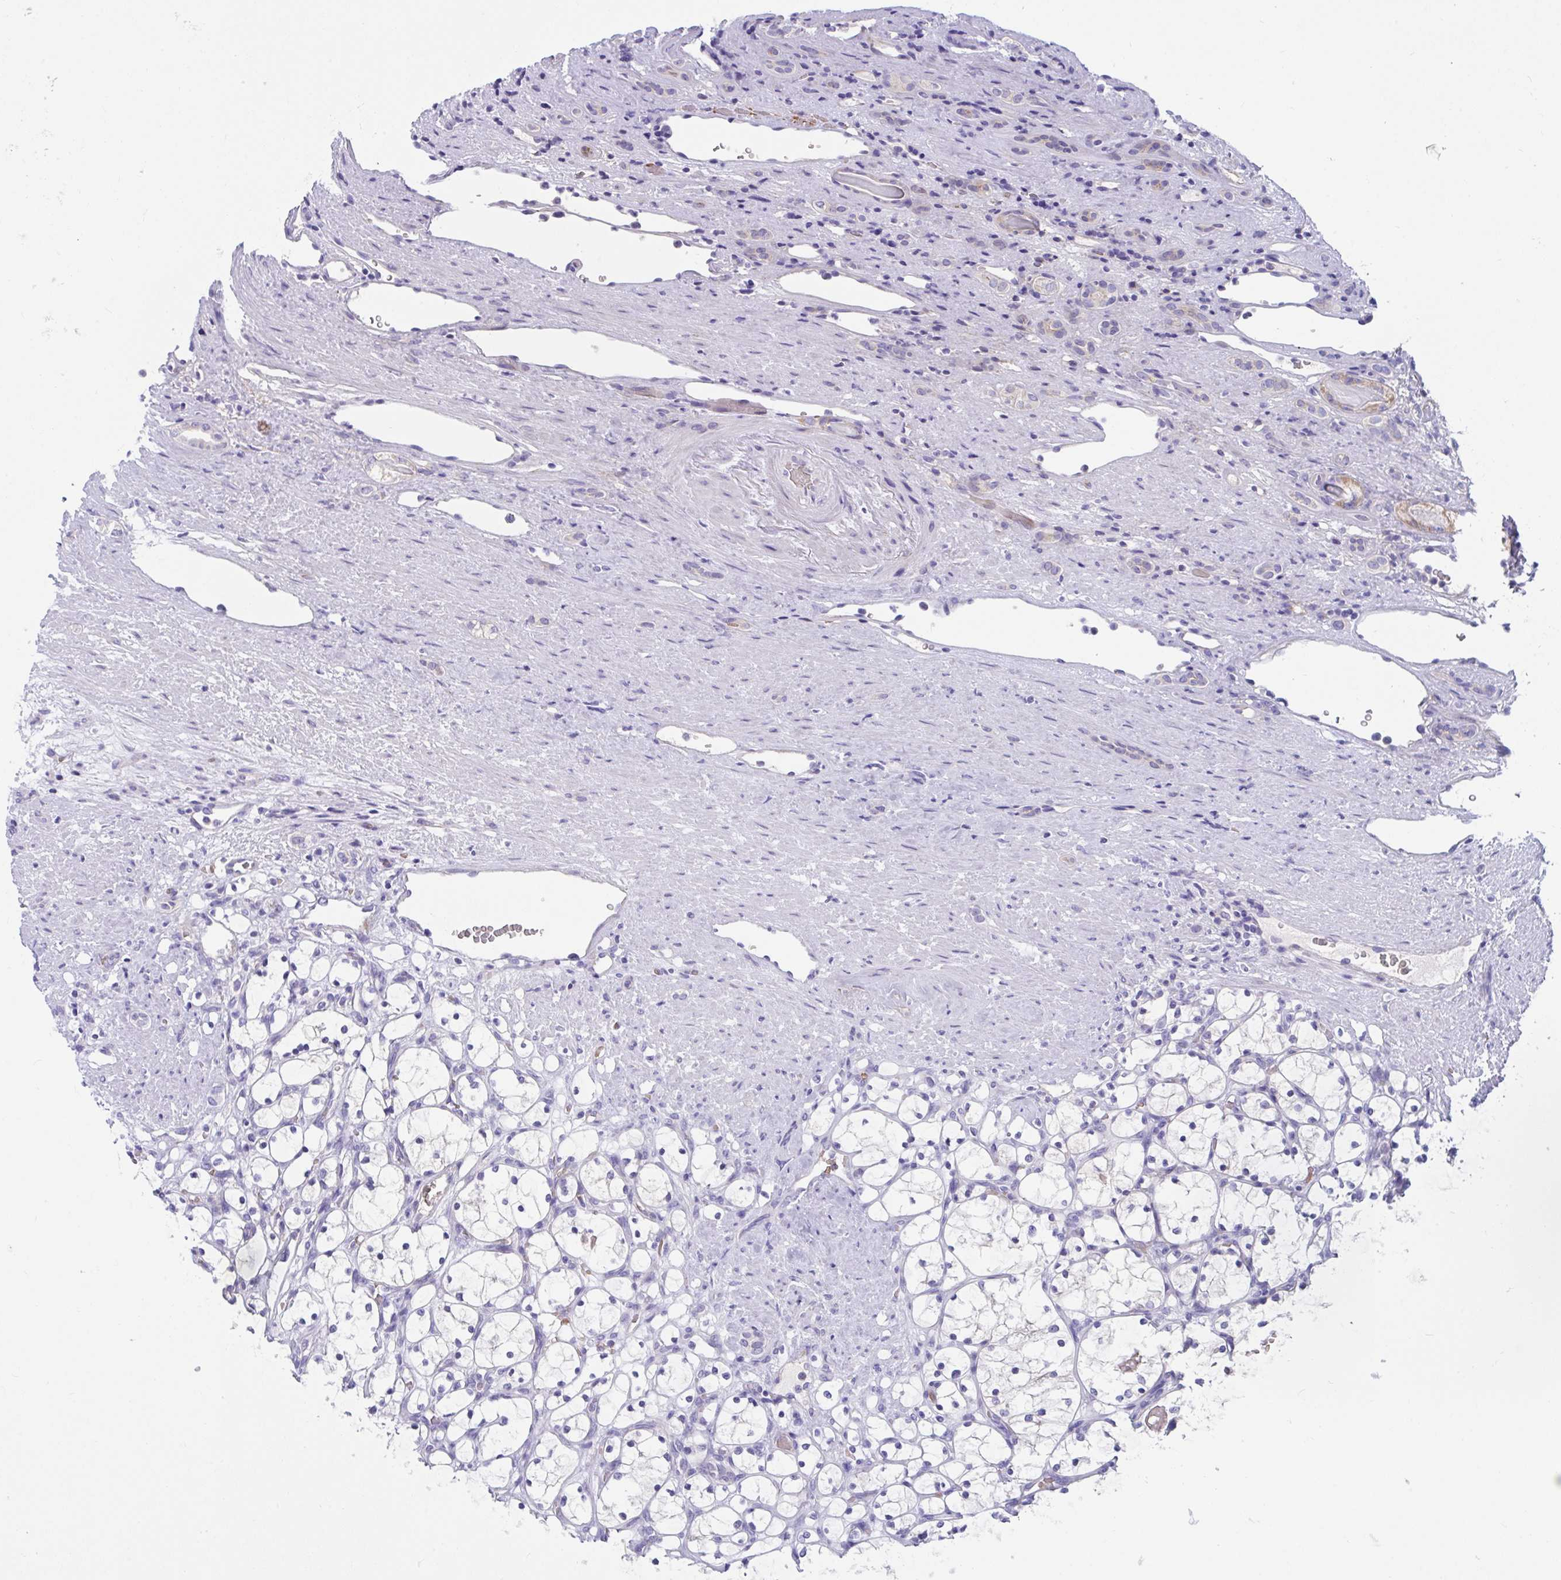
{"staining": {"intensity": "negative", "quantity": "none", "location": "none"}, "tissue": "renal cancer", "cell_type": "Tumor cells", "image_type": "cancer", "snomed": [{"axis": "morphology", "description": "Adenocarcinoma, NOS"}, {"axis": "topography", "description": "Kidney"}], "caption": "Tumor cells are negative for brown protein staining in renal cancer (adenocarcinoma).", "gene": "TTC30B", "patient": {"sex": "female", "age": 69}}